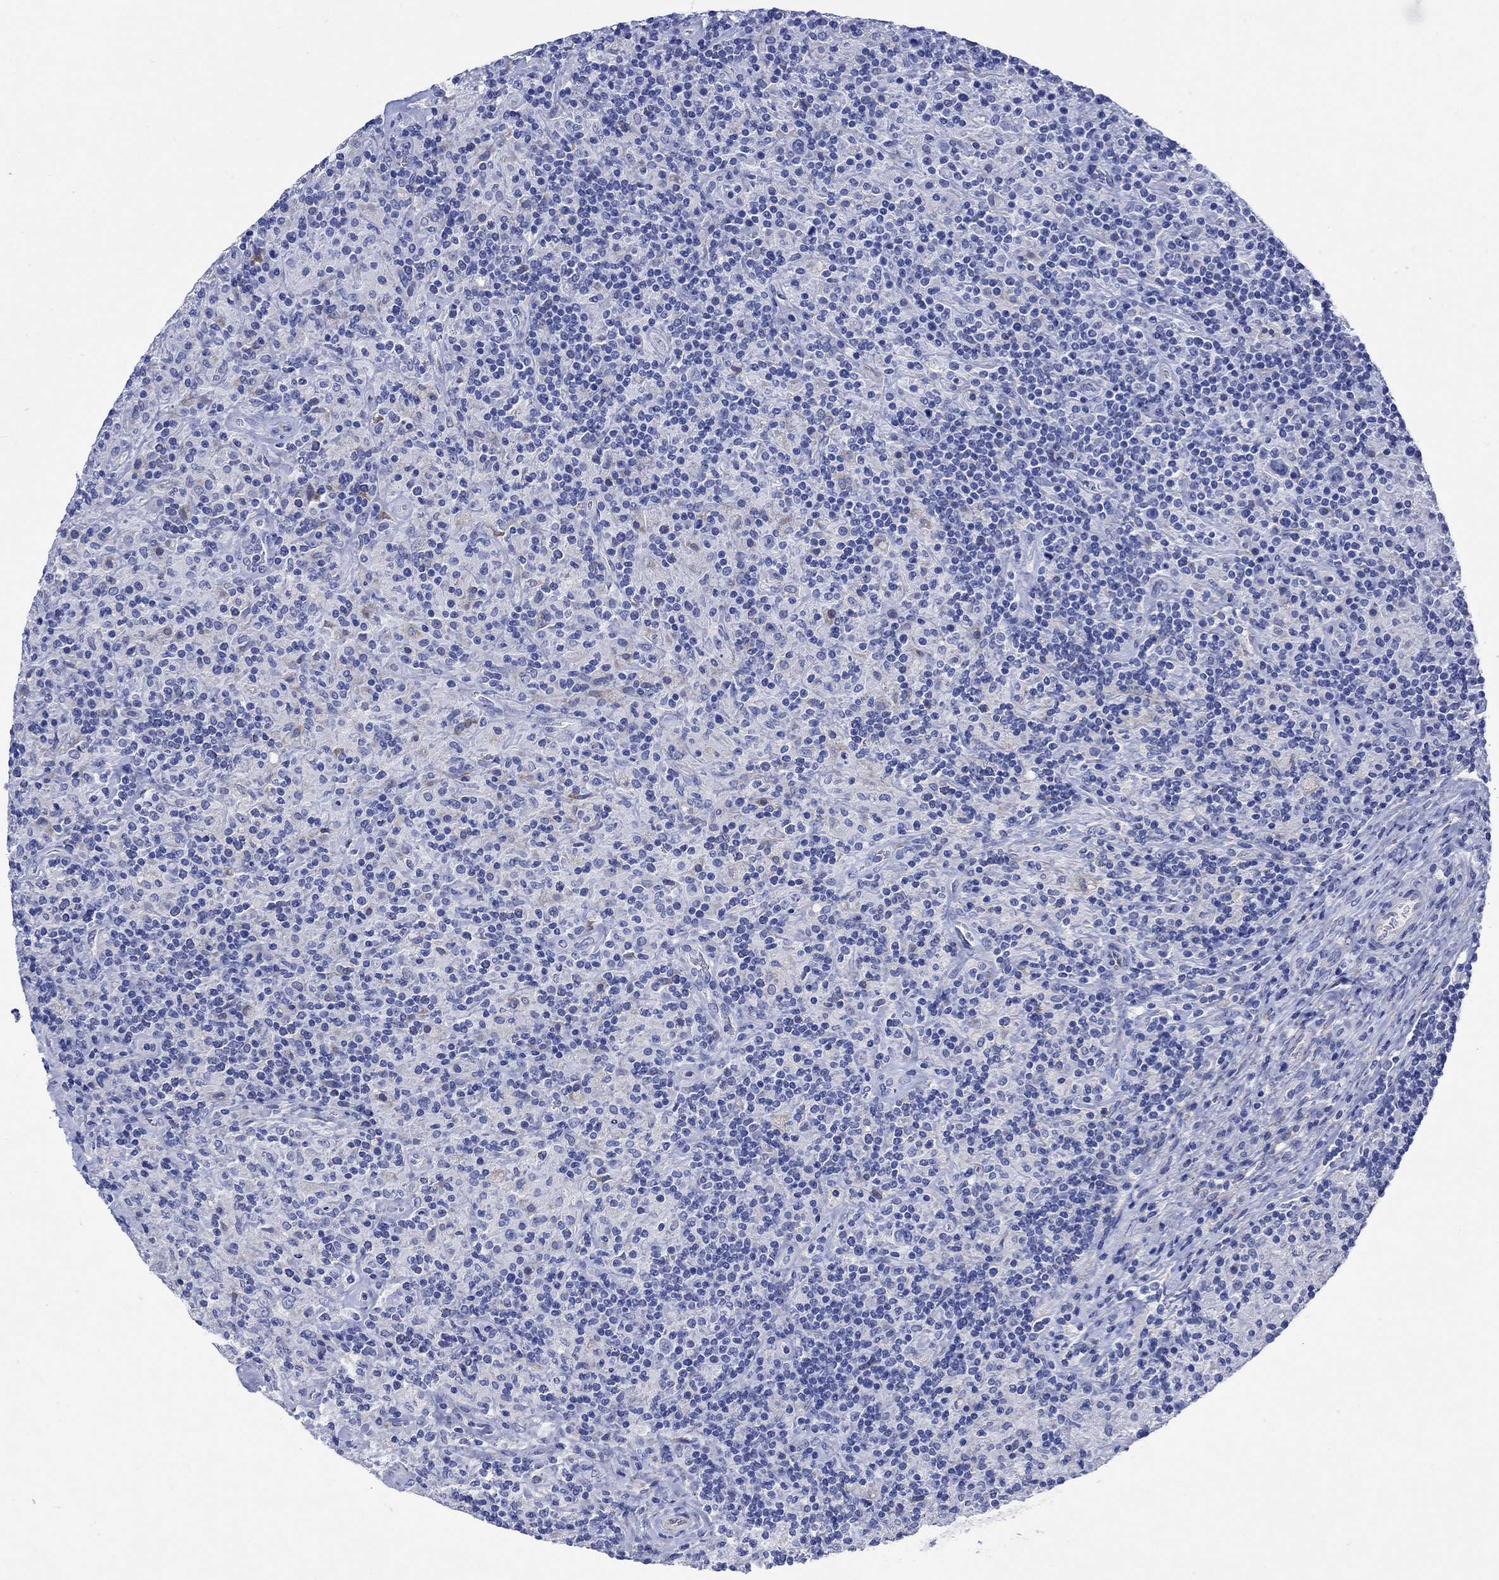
{"staining": {"intensity": "negative", "quantity": "none", "location": "none"}, "tissue": "lymphoma", "cell_type": "Tumor cells", "image_type": "cancer", "snomed": [{"axis": "morphology", "description": "Hodgkin's disease, NOS"}, {"axis": "topography", "description": "Lymph node"}], "caption": "A histopathology image of Hodgkin's disease stained for a protein exhibits no brown staining in tumor cells.", "gene": "MYL1", "patient": {"sex": "male", "age": 70}}